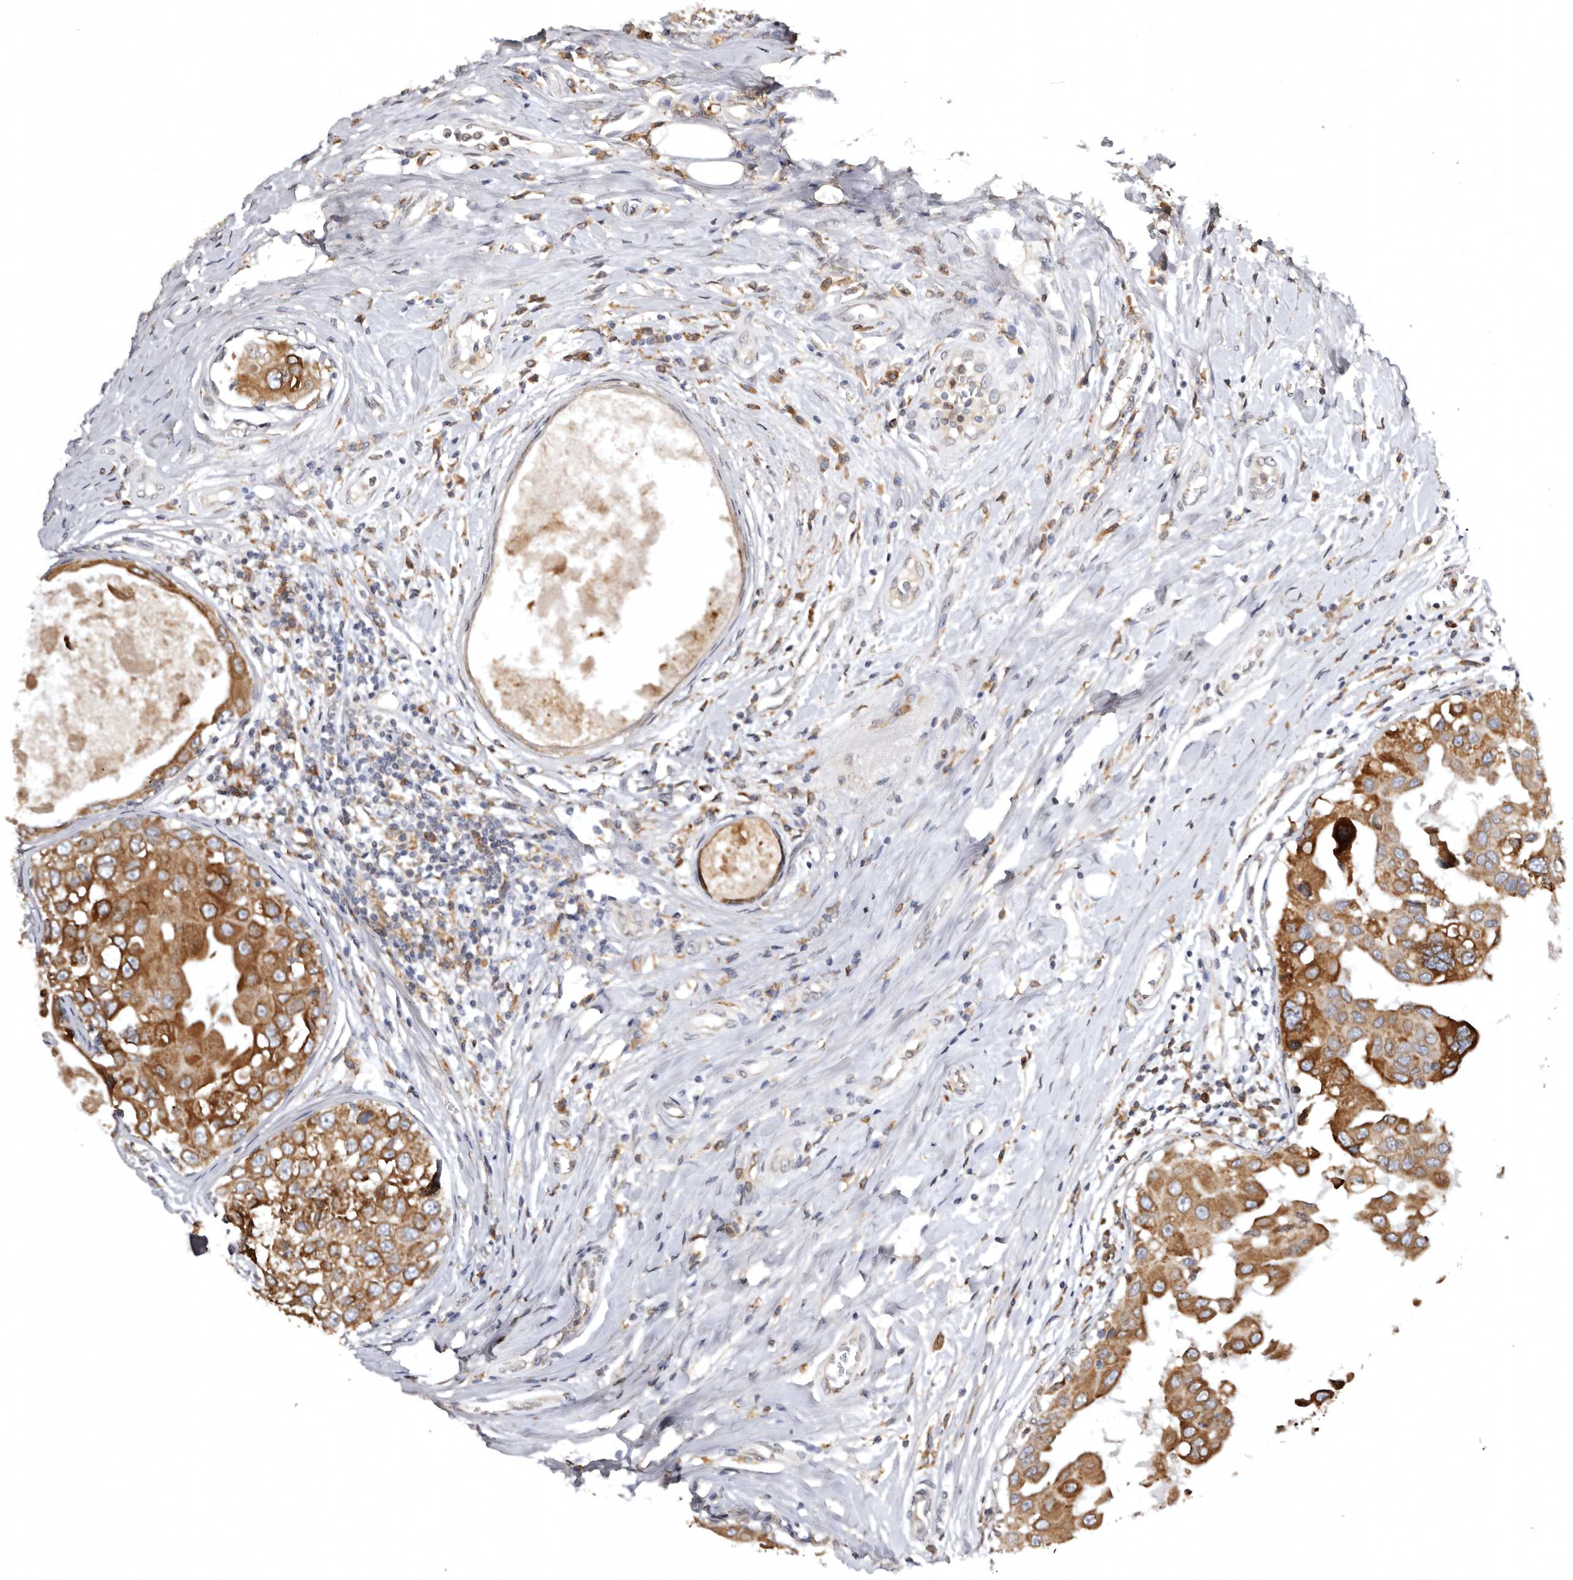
{"staining": {"intensity": "moderate", "quantity": ">75%", "location": "cytoplasmic/membranous"}, "tissue": "breast cancer", "cell_type": "Tumor cells", "image_type": "cancer", "snomed": [{"axis": "morphology", "description": "Duct carcinoma"}, {"axis": "topography", "description": "Breast"}], "caption": "Immunohistochemistry staining of infiltrating ductal carcinoma (breast), which reveals medium levels of moderate cytoplasmic/membranous expression in approximately >75% of tumor cells indicating moderate cytoplasmic/membranous protein expression. The staining was performed using DAB (3,3'-diaminobenzidine) (brown) for protein detection and nuclei were counterstained in hematoxylin (blue).", "gene": "INKA2", "patient": {"sex": "female", "age": 27}}